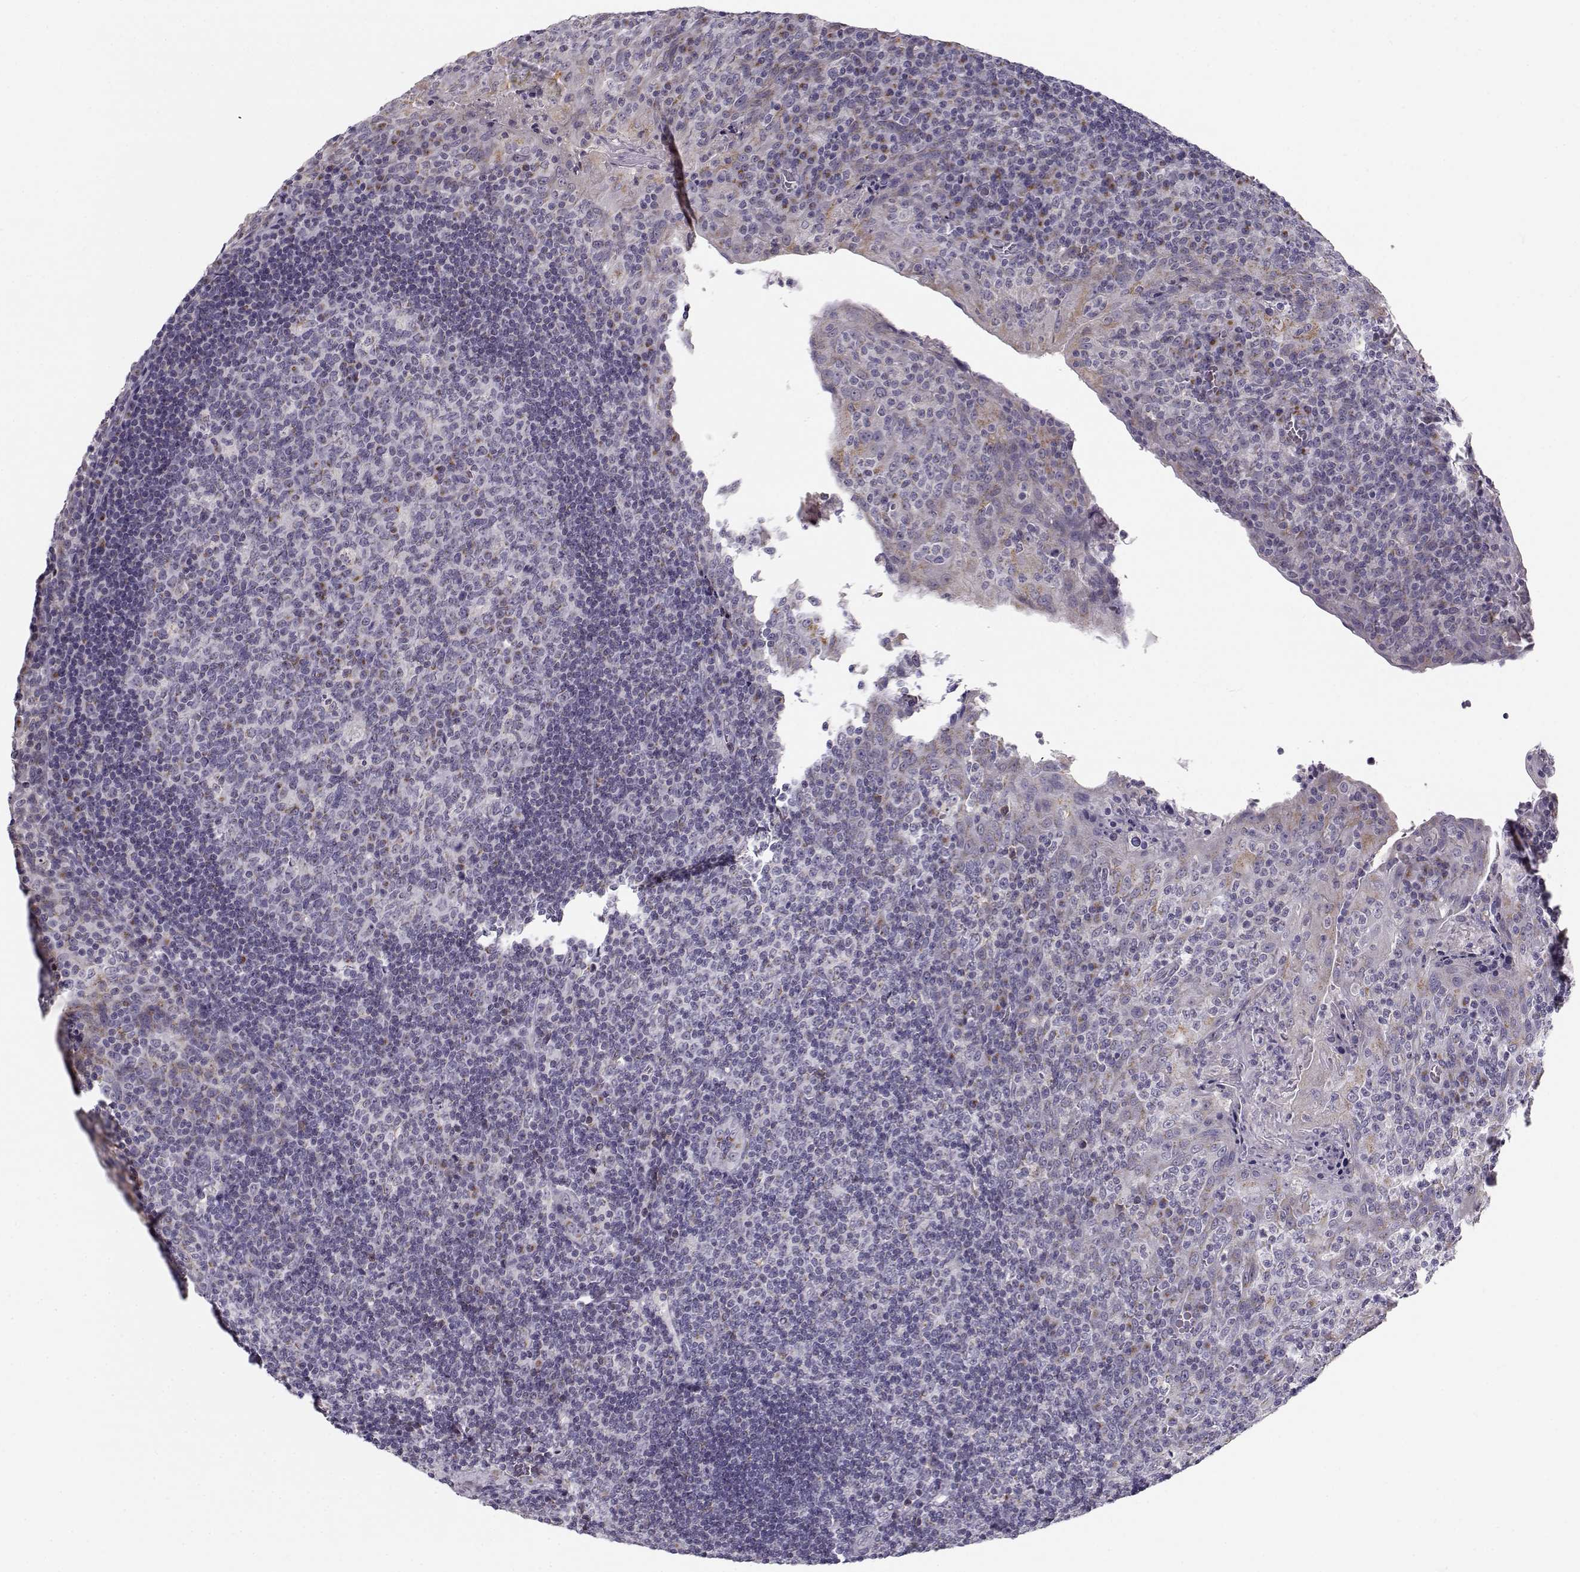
{"staining": {"intensity": "moderate", "quantity": "<25%", "location": "cytoplasmic/membranous"}, "tissue": "tonsil", "cell_type": "Germinal center cells", "image_type": "normal", "snomed": [{"axis": "morphology", "description": "Normal tissue, NOS"}, {"axis": "topography", "description": "Tonsil"}], "caption": "Moderate cytoplasmic/membranous expression for a protein is seen in approximately <25% of germinal center cells of unremarkable tonsil using IHC.", "gene": "SLC4A5", "patient": {"sex": "male", "age": 17}}